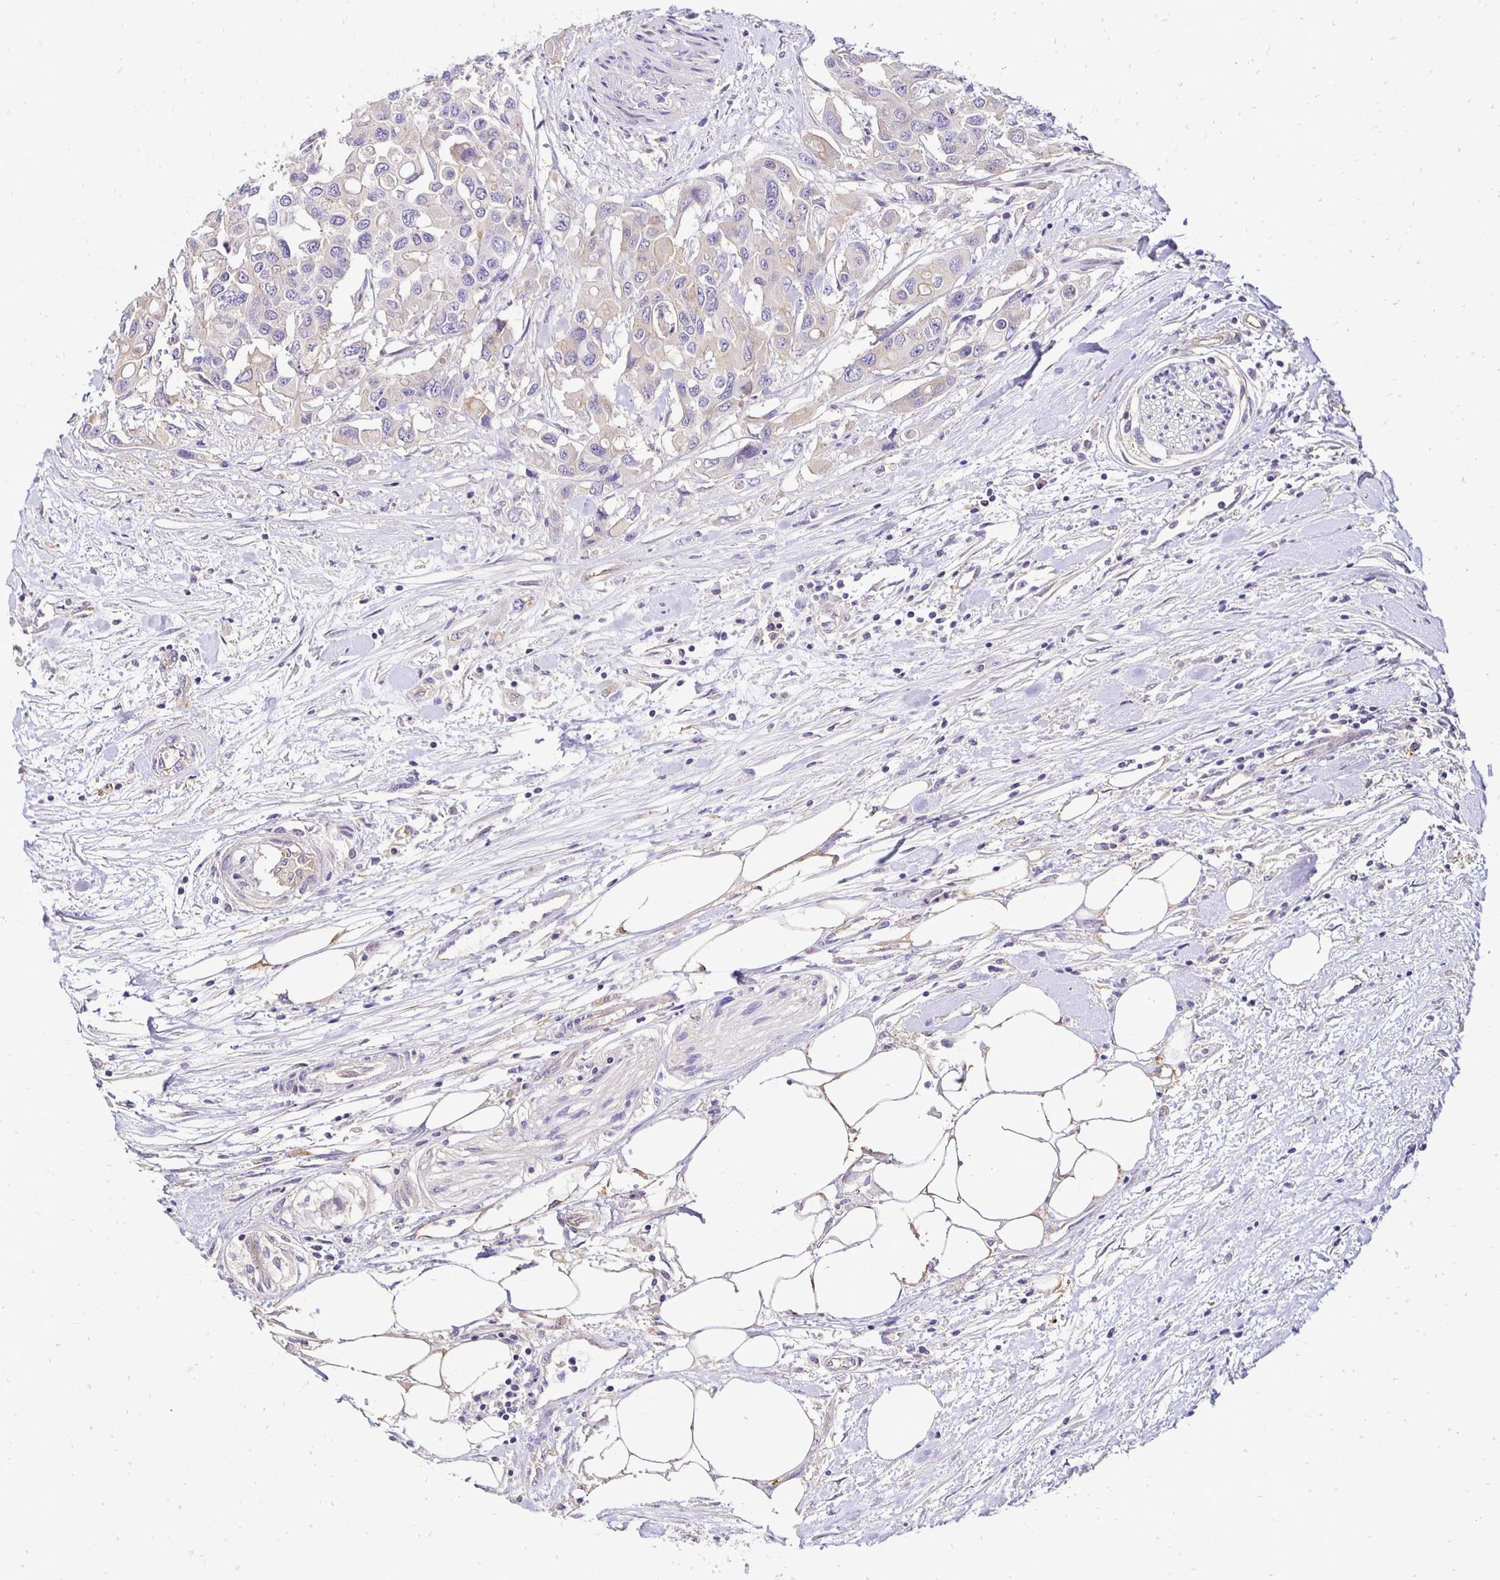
{"staining": {"intensity": "negative", "quantity": "none", "location": "none"}, "tissue": "colorectal cancer", "cell_type": "Tumor cells", "image_type": "cancer", "snomed": [{"axis": "morphology", "description": "Adenocarcinoma, NOS"}, {"axis": "topography", "description": "Colon"}], "caption": "An IHC micrograph of colorectal adenocarcinoma is shown. There is no staining in tumor cells of colorectal adenocarcinoma.", "gene": "SLC9A1", "patient": {"sex": "male", "age": 77}}